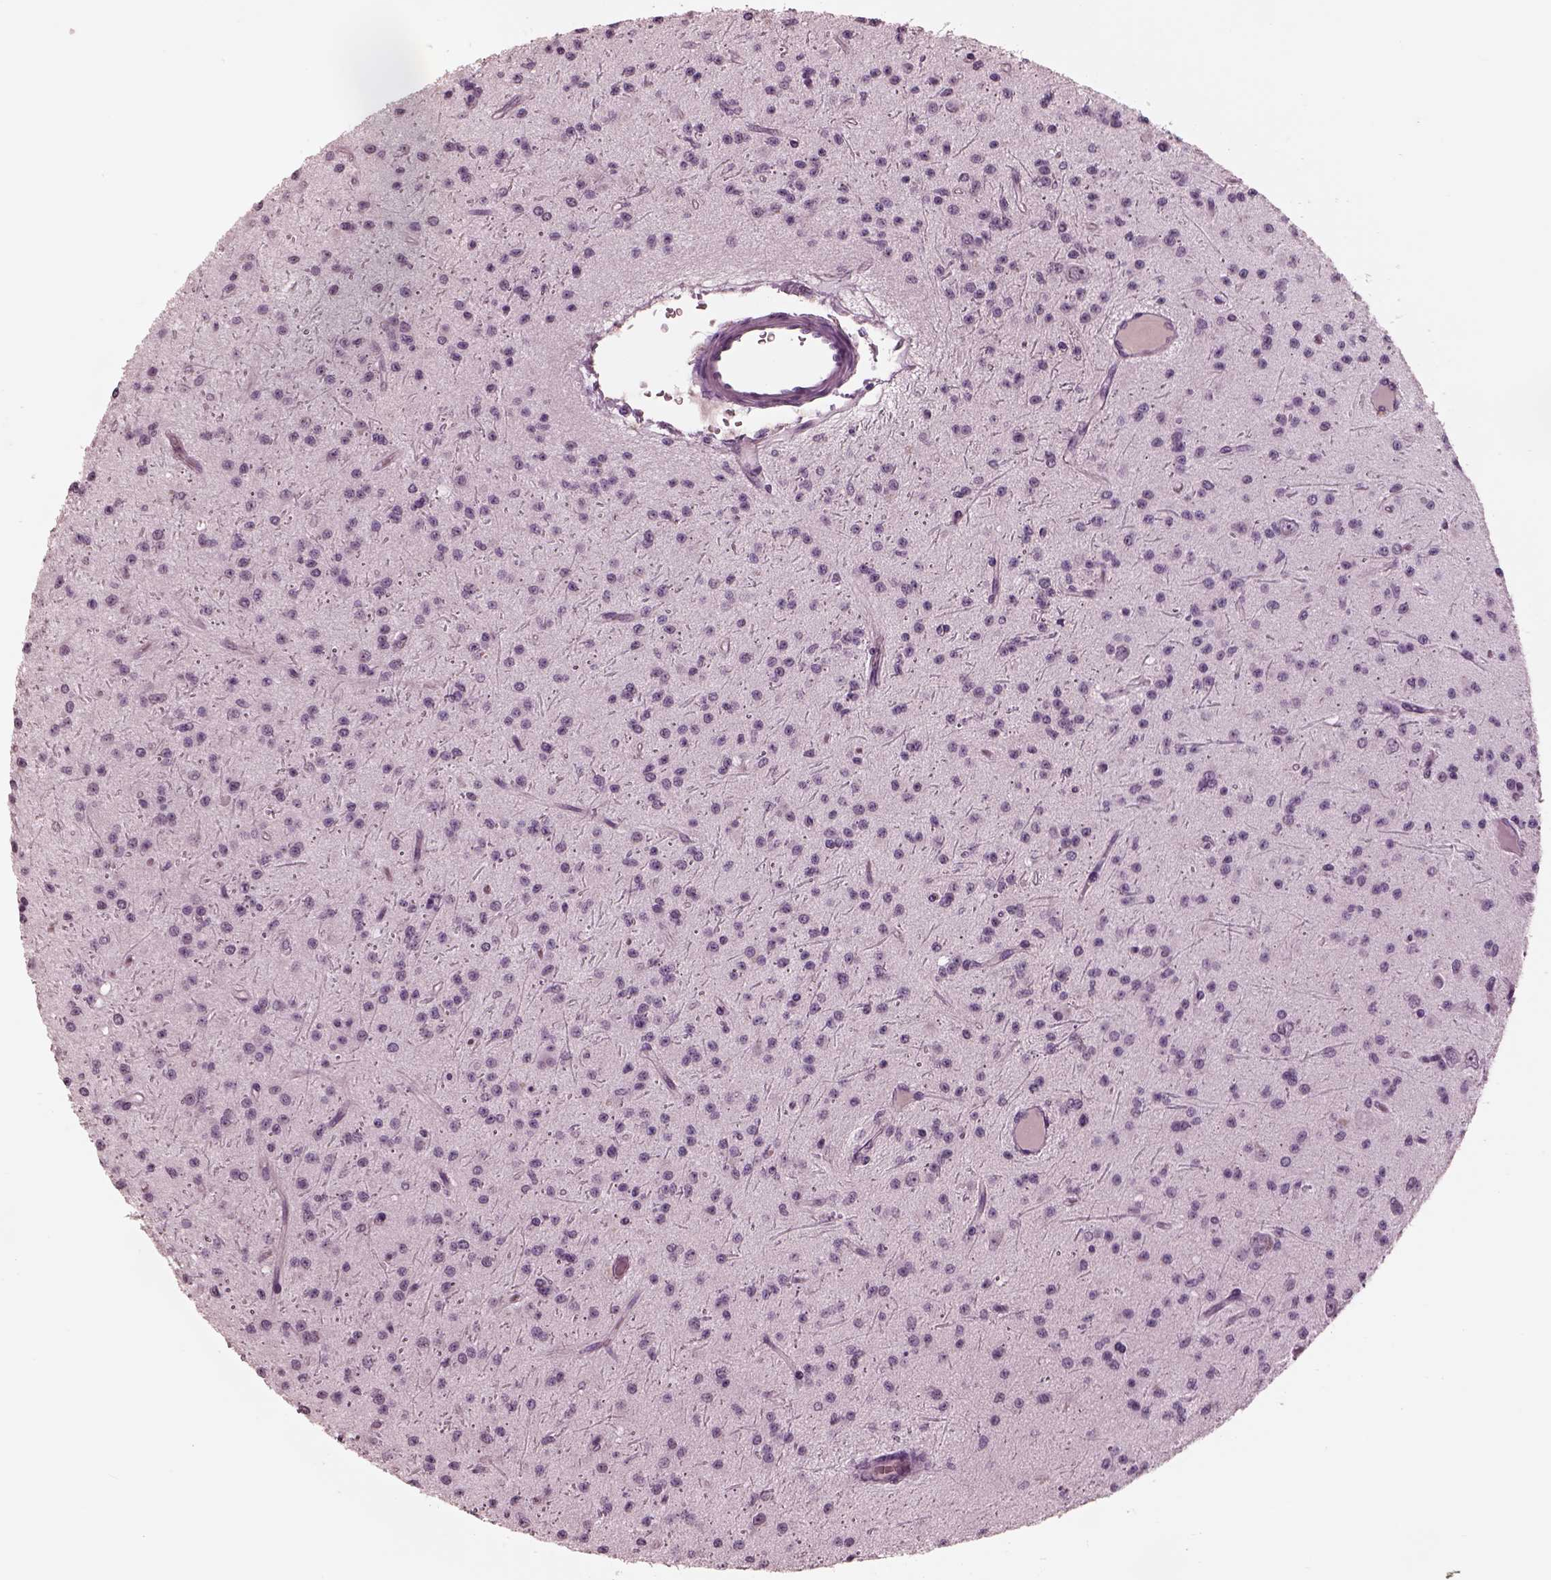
{"staining": {"intensity": "negative", "quantity": "none", "location": "none"}, "tissue": "glioma", "cell_type": "Tumor cells", "image_type": "cancer", "snomed": [{"axis": "morphology", "description": "Glioma, malignant, Low grade"}, {"axis": "topography", "description": "Brain"}], "caption": "Image shows no significant protein staining in tumor cells of glioma.", "gene": "GARIN4", "patient": {"sex": "male", "age": 27}}